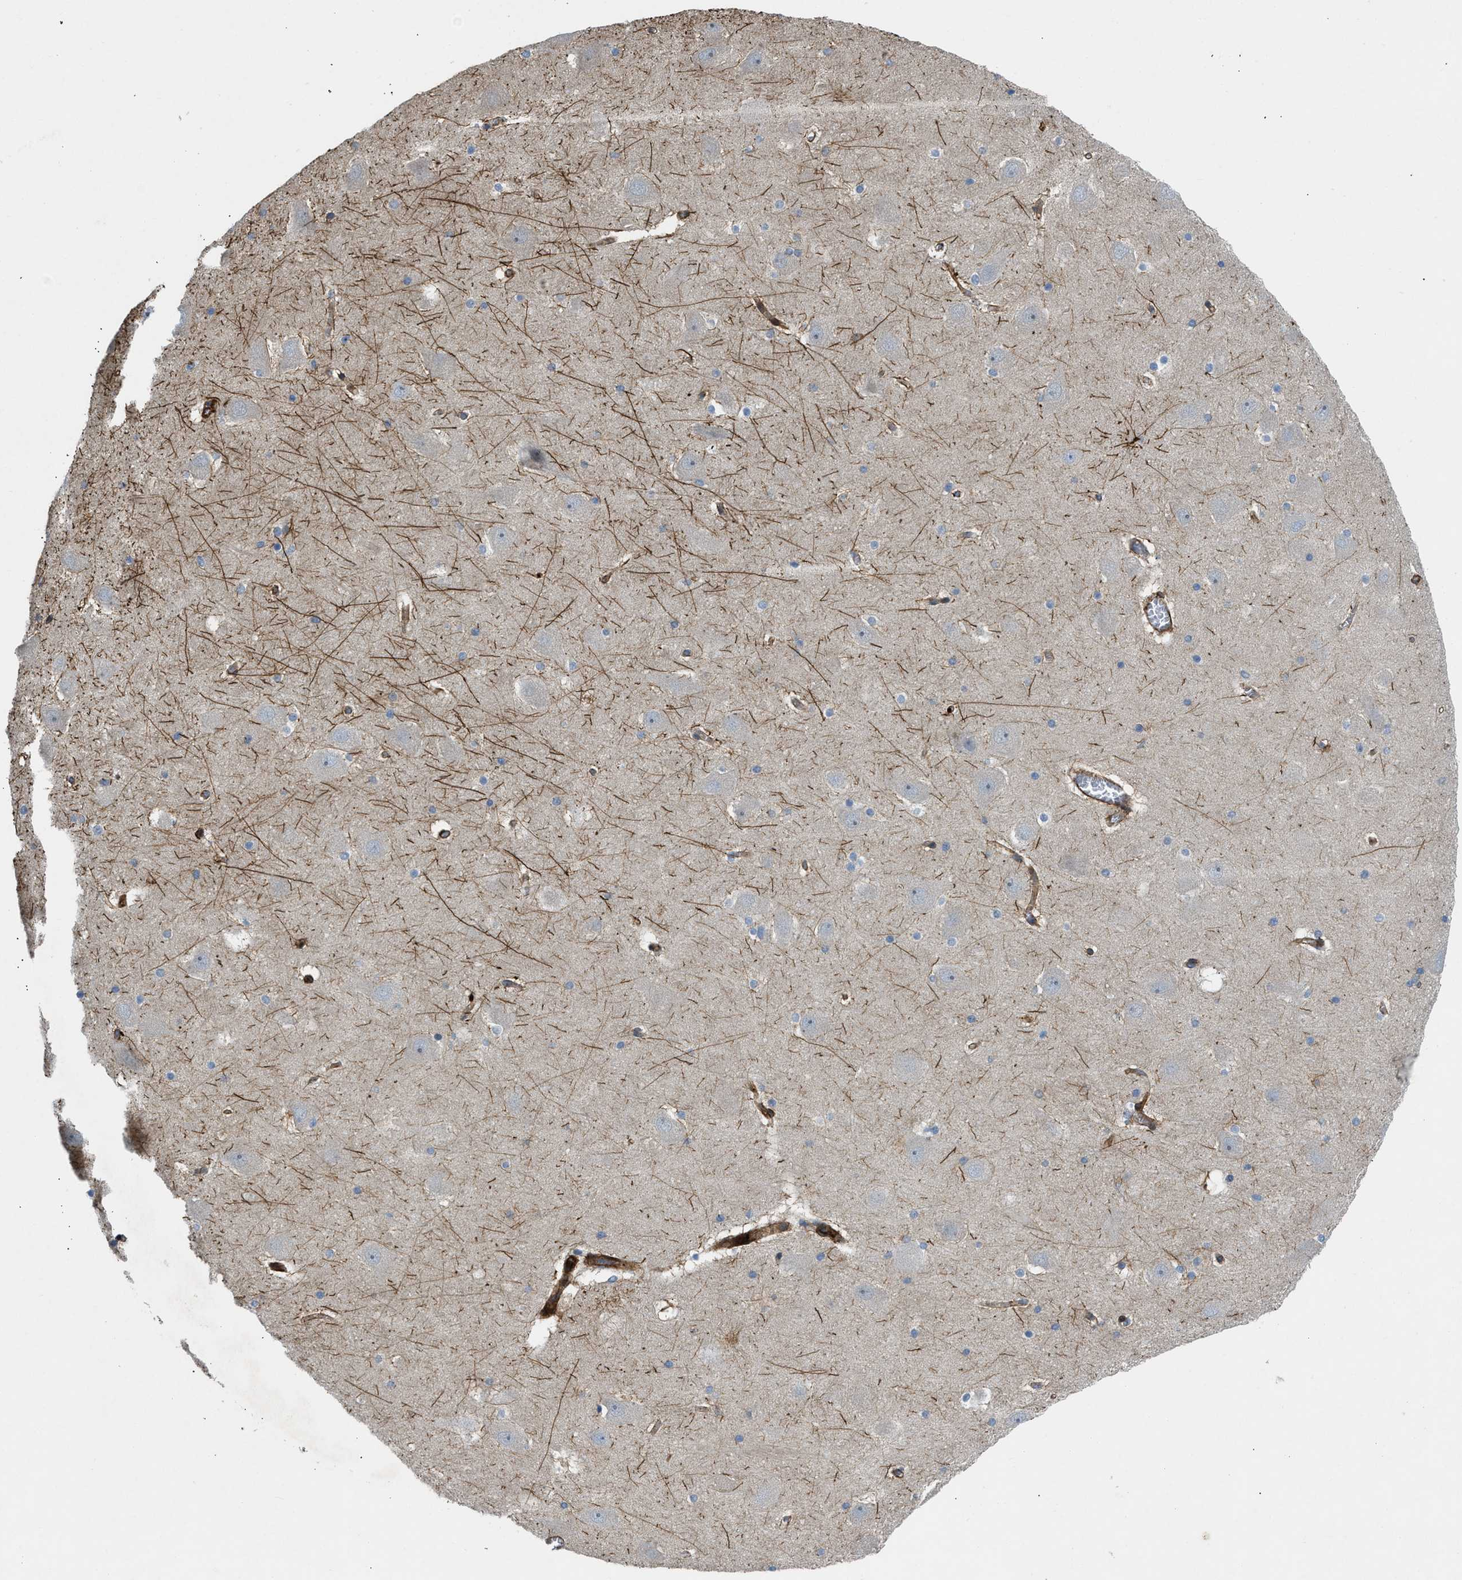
{"staining": {"intensity": "strong", "quantity": "<25%", "location": "cytoplasmic/membranous"}, "tissue": "hippocampus", "cell_type": "Glial cells", "image_type": "normal", "snomed": [{"axis": "morphology", "description": "Normal tissue, NOS"}, {"axis": "topography", "description": "Hippocampus"}], "caption": "Immunohistochemistry (DAB) staining of normal hippocampus displays strong cytoplasmic/membranous protein positivity in about <25% of glial cells.", "gene": "NYNRIN", "patient": {"sex": "male", "age": 45}}